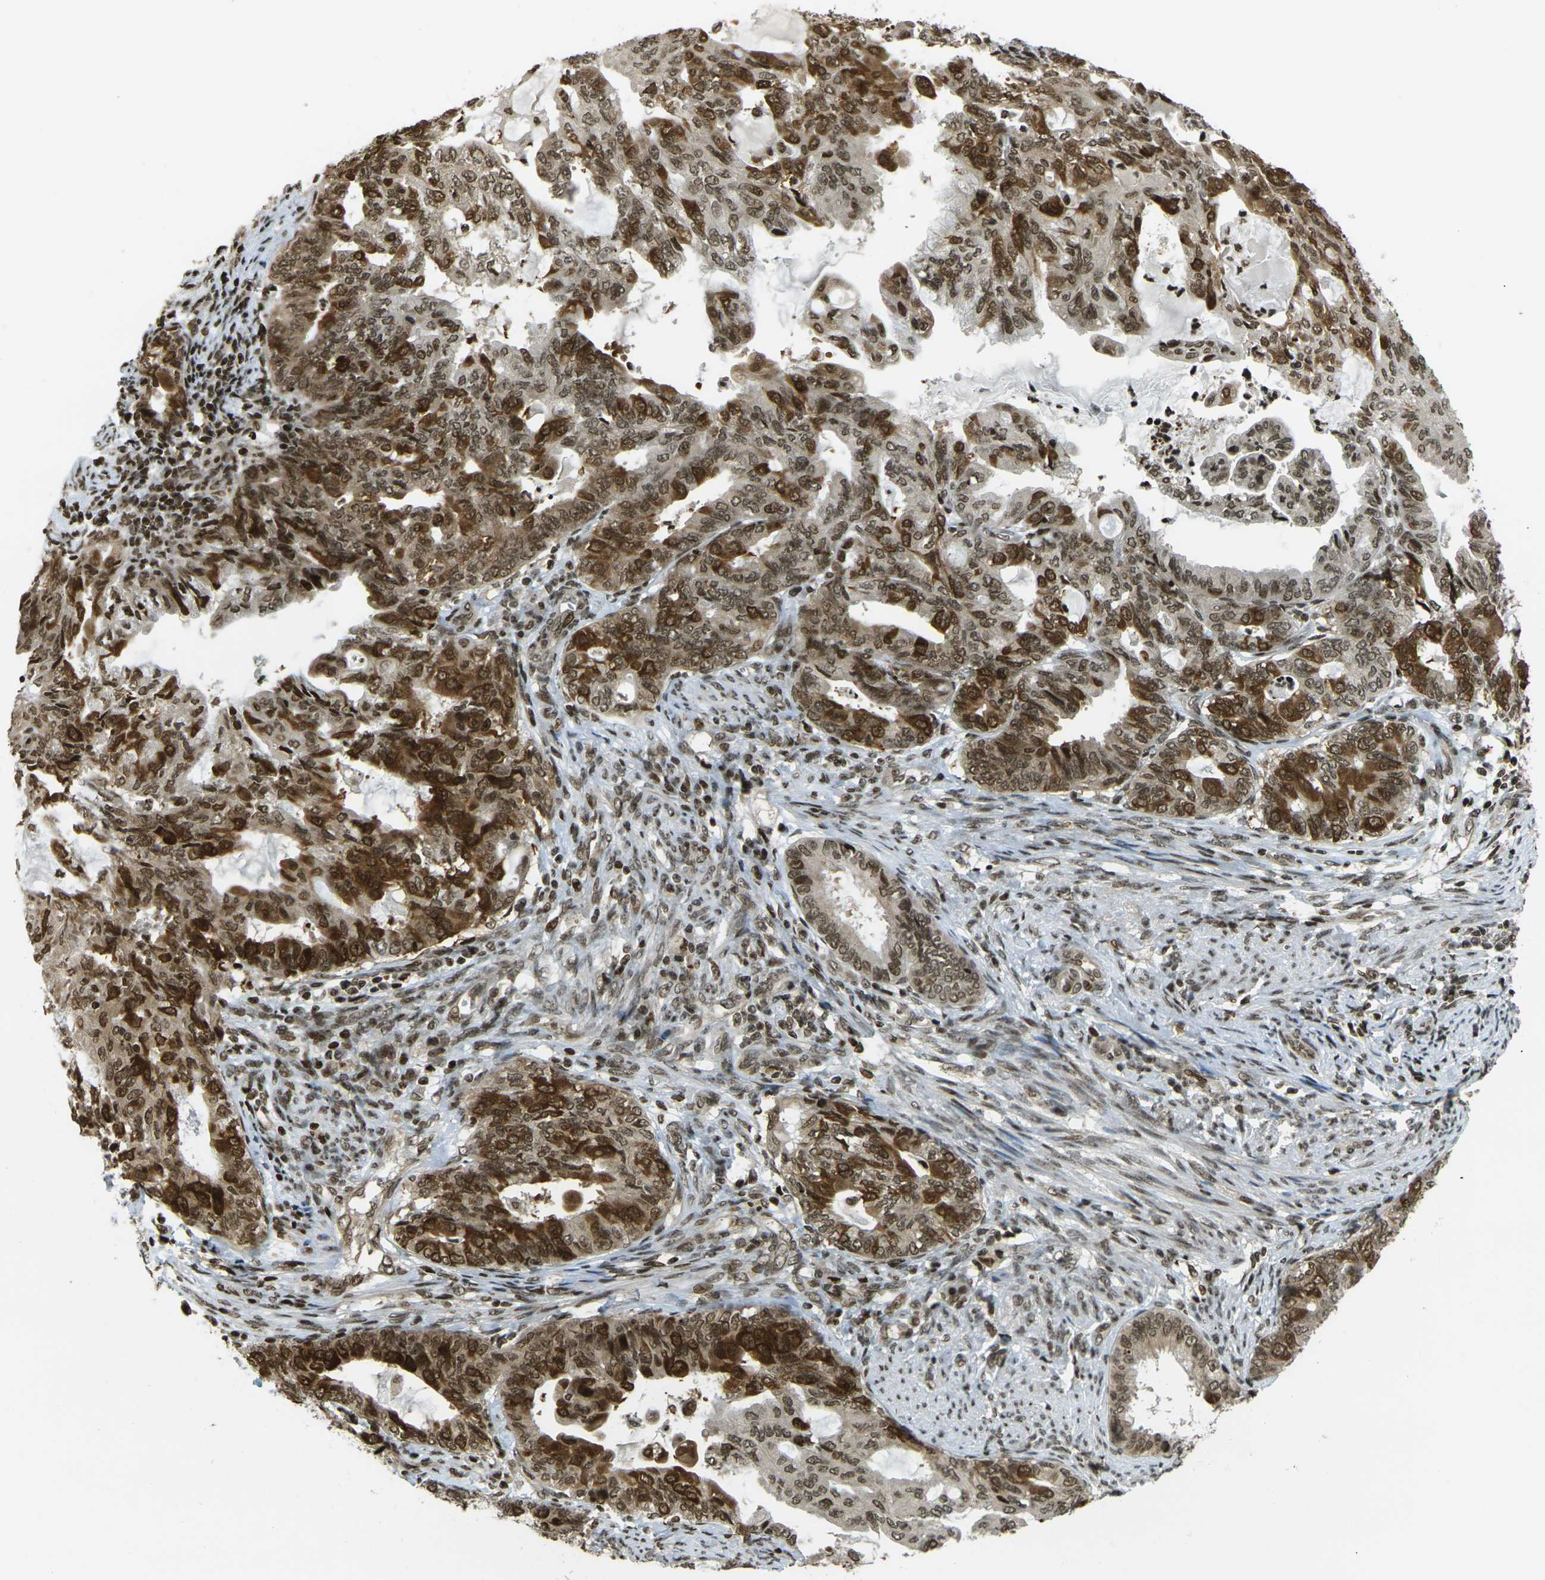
{"staining": {"intensity": "moderate", "quantity": ">75%", "location": "cytoplasmic/membranous,nuclear"}, "tissue": "endometrial cancer", "cell_type": "Tumor cells", "image_type": "cancer", "snomed": [{"axis": "morphology", "description": "Adenocarcinoma, NOS"}, {"axis": "topography", "description": "Endometrium"}], "caption": "Tumor cells reveal medium levels of moderate cytoplasmic/membranous and nuclear staining in about >75% of cells in endometrial adenocarcinoma.", "gene": "RUVBL2", "patient": {"sex": "female", "age": 86}}